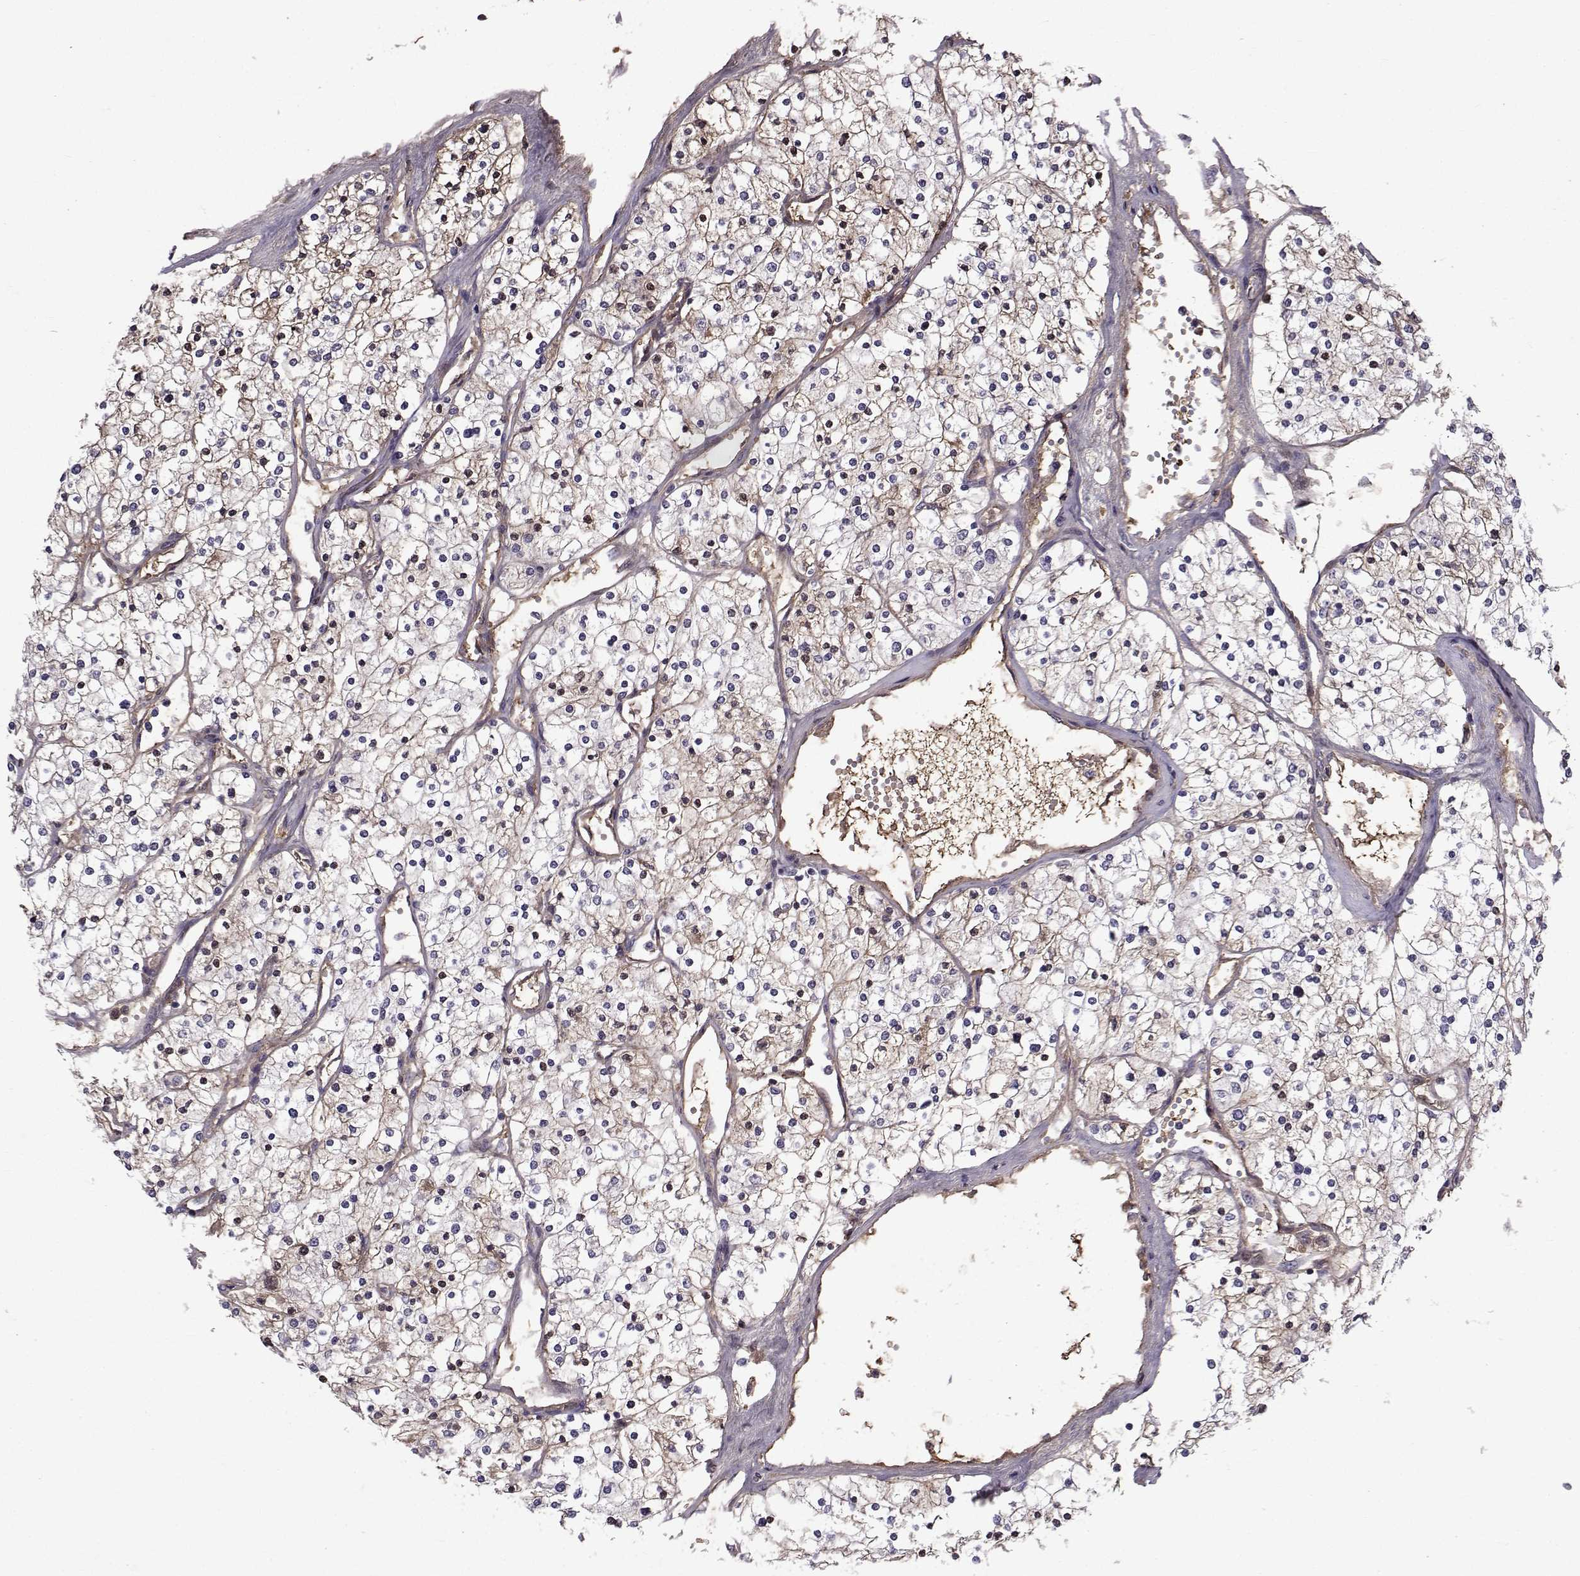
{"staining": {"intensity": "moderate", "quantity": "<25%", "location": "cytoplasmic/membranous"}, "tissue": "renal cancer", "cell_type": "Tumor cells", "image_type": "cancer", "snomed": [{"axis": "morphology", "description": "Adenocarcinoma, NOS"}, {"axis": "topography", "description": "Kidney"}], "caption": "DAB (3,3'-diaminobenzidine) immunohistochemical staining of adenocarcinoma (renal) demonstrates moderate cytoplasmic/membranous protein positivity in about <25% of tumor cells.", "gene": "TNFRSF11B", "patient": {"sex": "male", "age": 80}}